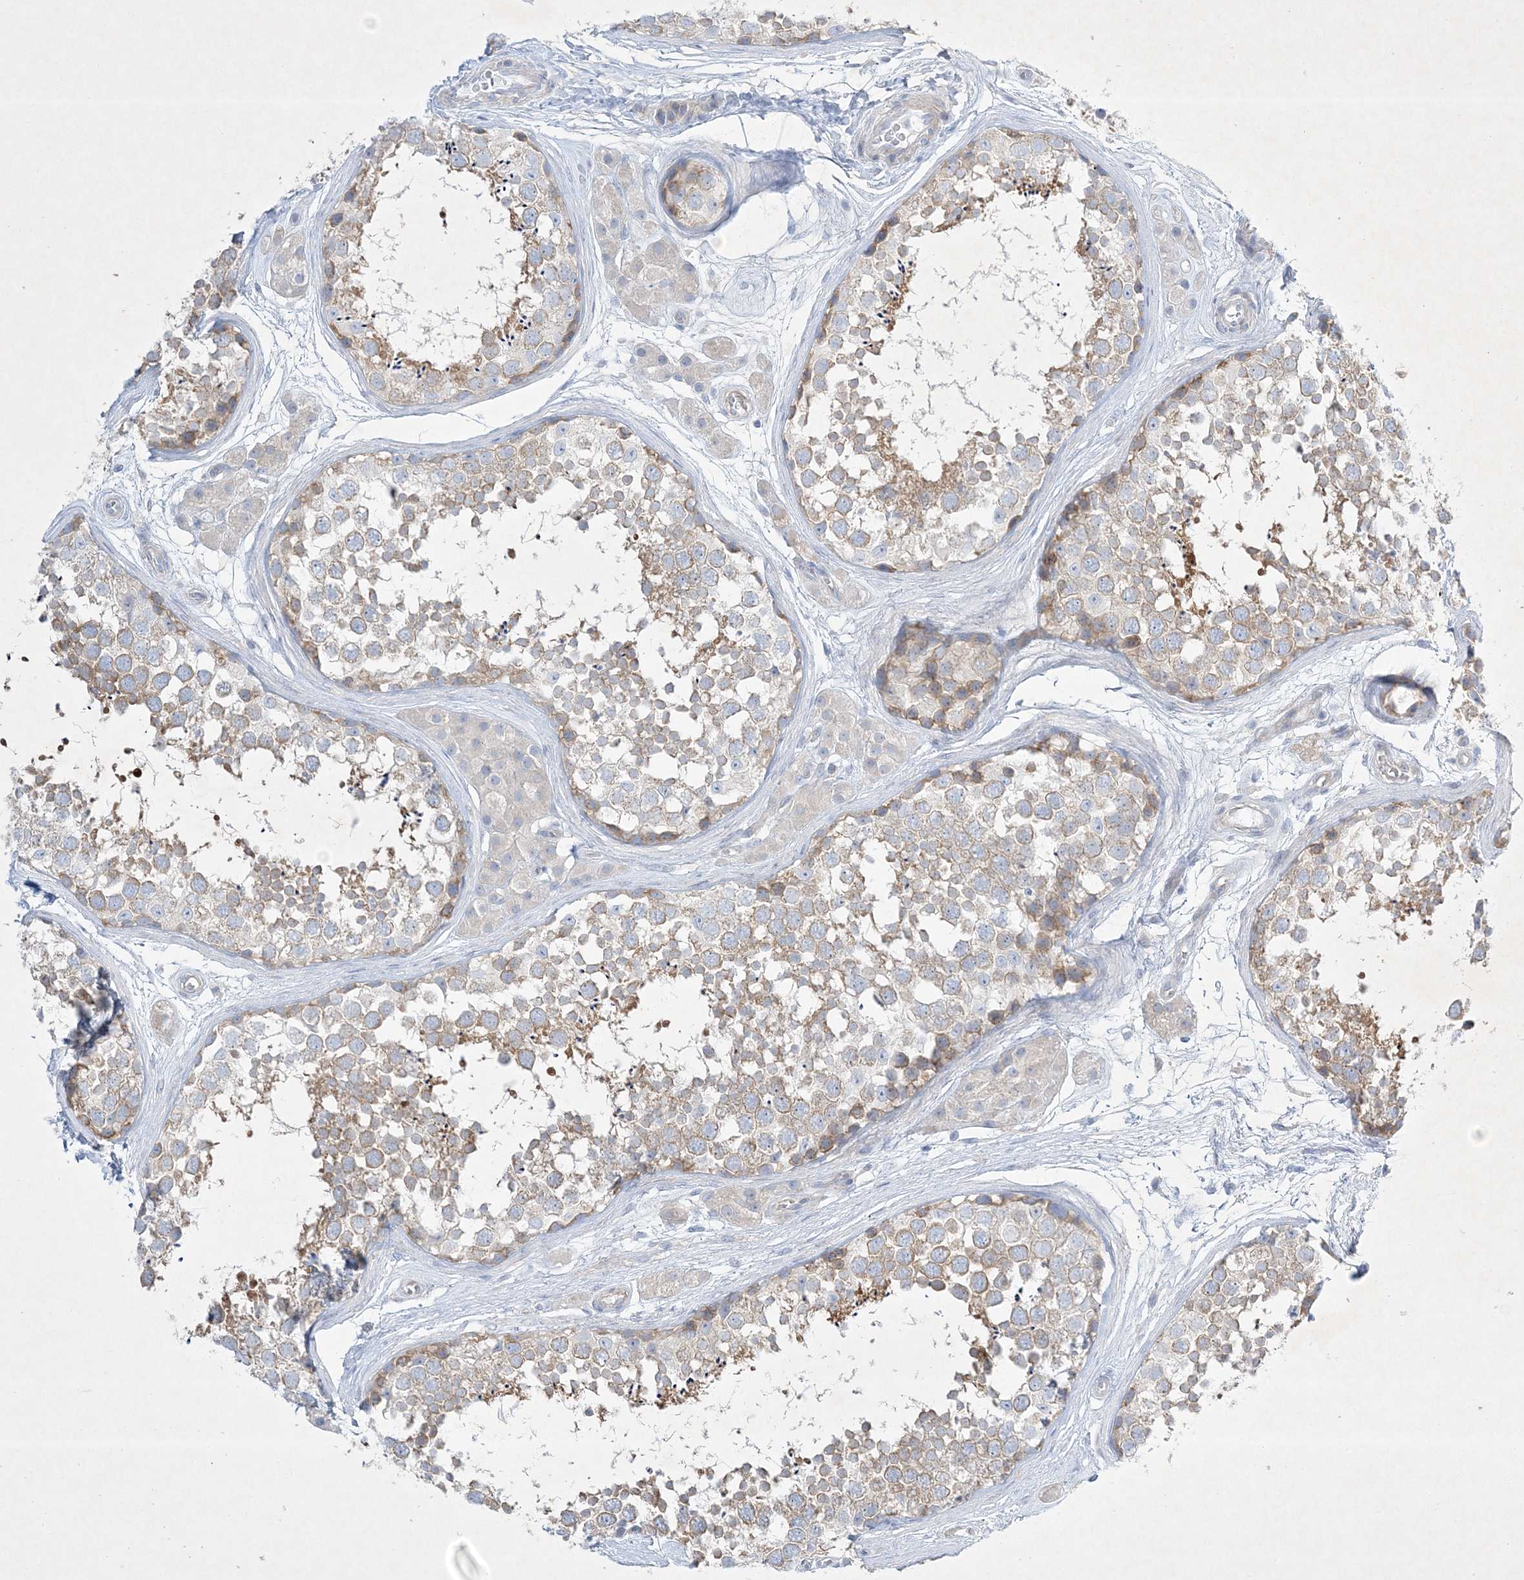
{"staining": {"intensity": "moderate", "quantity": "25%-75%", "location": "cytoplasmic/membranous"}, "tissue": "testis", "cell_type": "Cells in seminiferous ducts", "image_type": "normal", "snomed": [{"axis": "morphology", "description": "Normal tissue, NOS"}, {"axis": "topography", "description": "Testis"}], "caption": "Immunohistochemical staining of unremarkable human testis displays 25%-75% levels of moderate cytoplasmic/membranous protein staining in about 25%-75% of cells in seminiferous ducts.", "gene": "FARSB", "patient": {"sex": "male", "age": 56}}